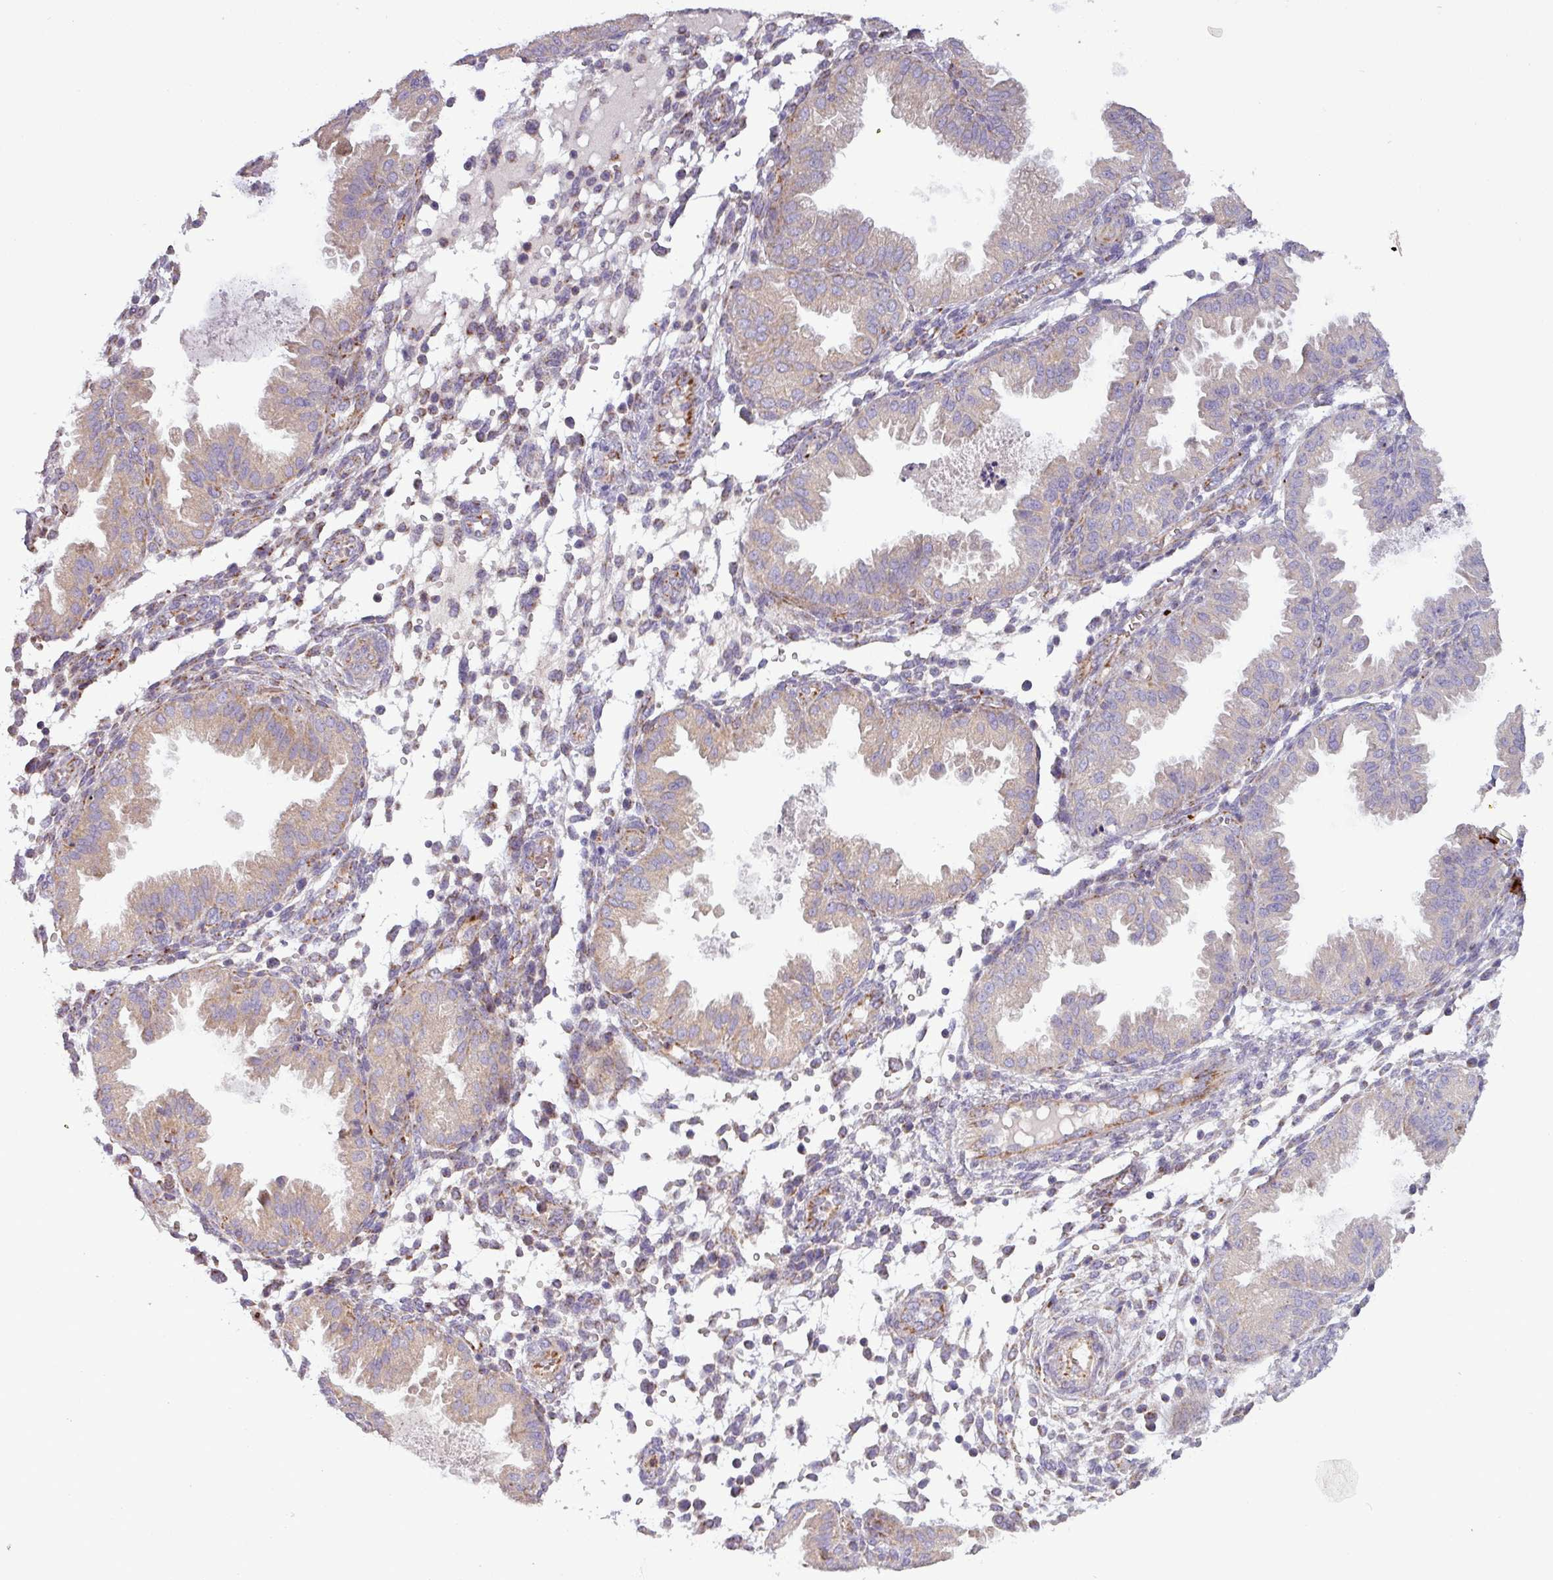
{"staining": {"intensity": "weak", "quantity": "<25%", "location": "cytoplasmic/membranous"}, "tissue": "endometrium", "cell_type": "Cells in endometrial stroma", "image_type": "normal", "snomed": [{"axis": "morphology", "description": "Normal tissue, NOS"}, {"axis": "topography", "description": "Endometrium"}], "caption": "IHC histopathology image of unremarkable endometrium: human endometrium stained with DAB (3,3'-diaminobenzidine) displays no significant protein expression in cells in endometrial stroma. (Brightfield microscopy of DAB IHC at high magnification).", "gene": "PNMA6A", "patient": {"sex": "female", "age": 33}}